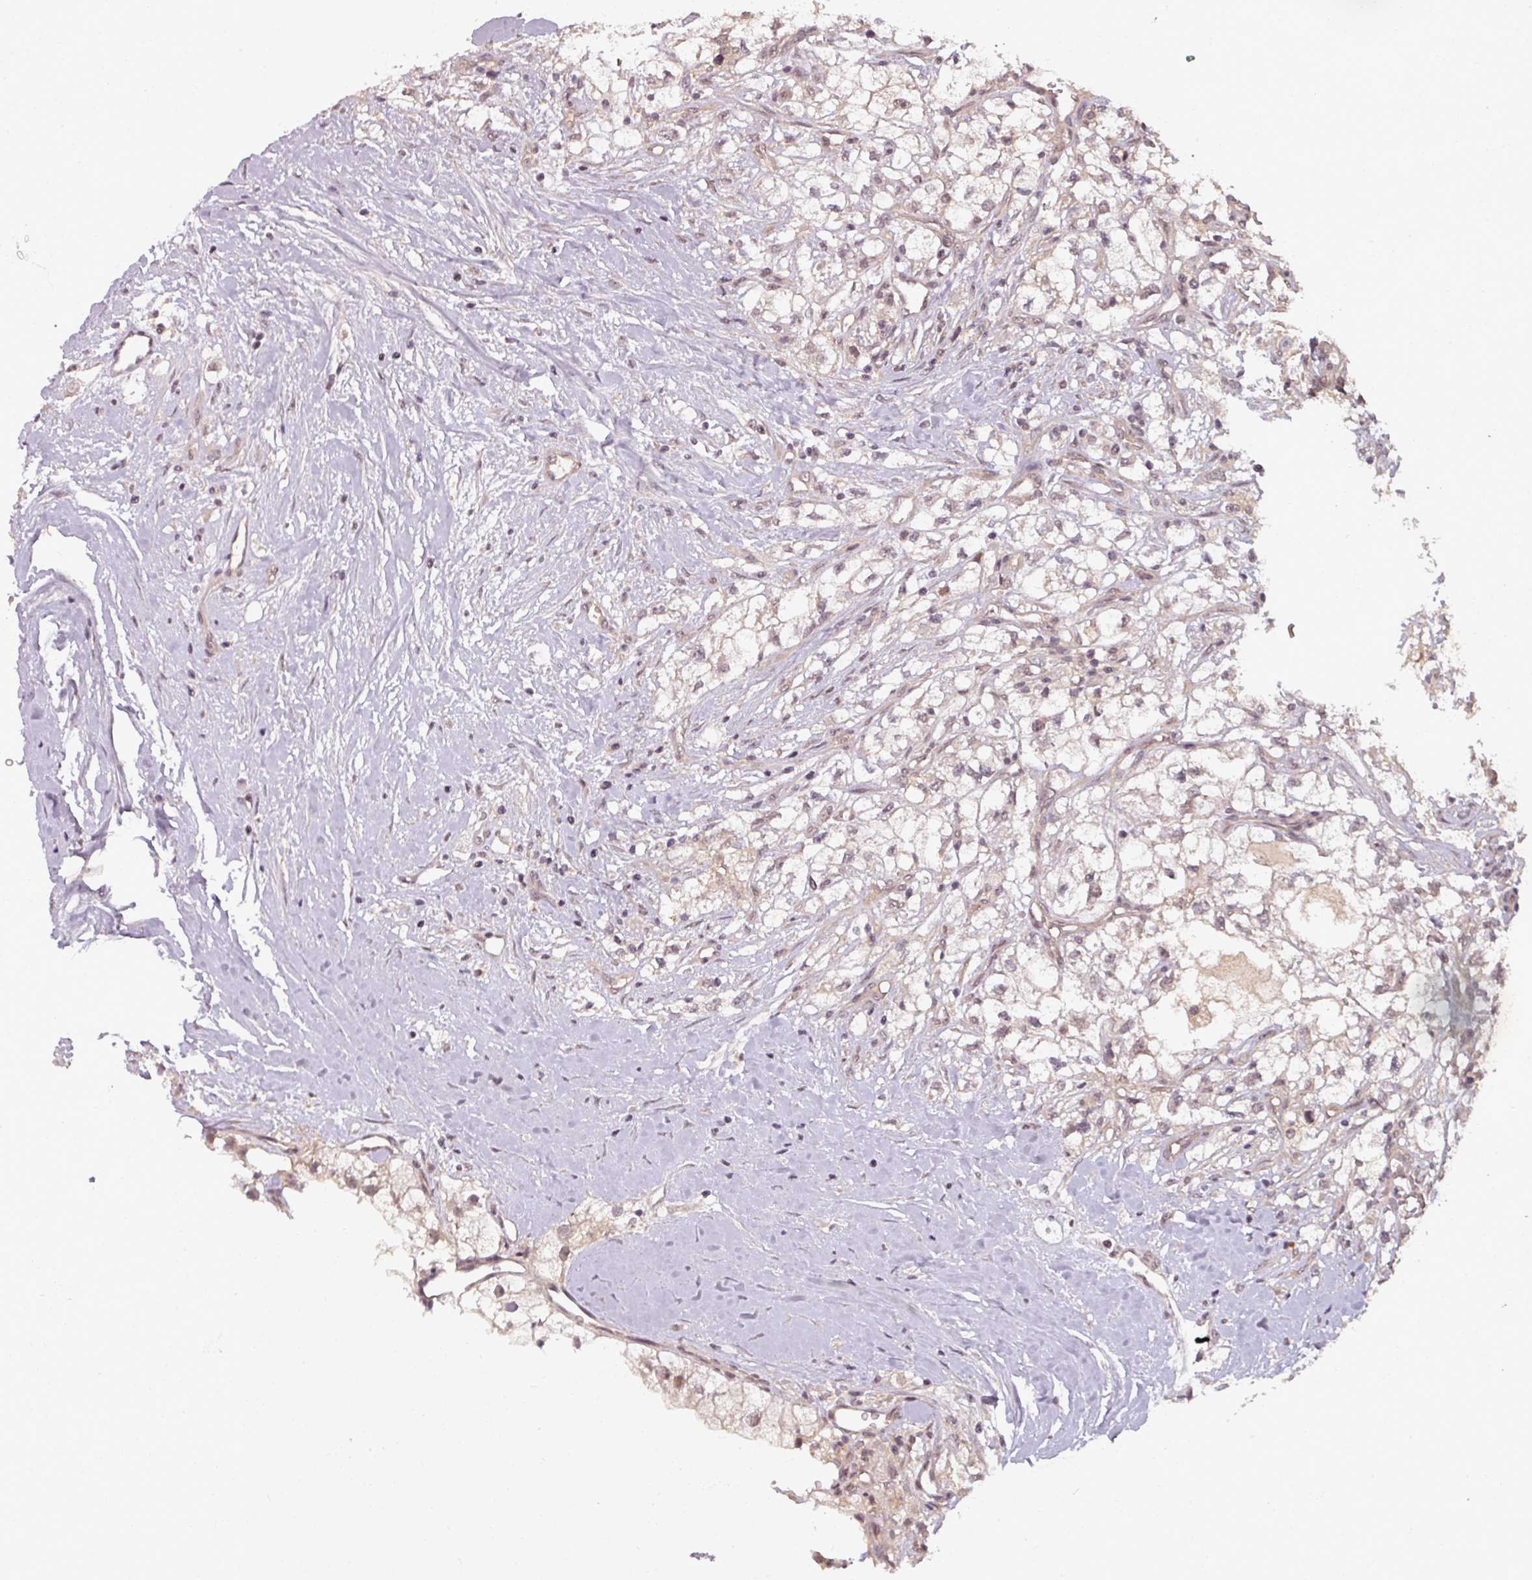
{"staining": {"intensity": "negative", "quantity": "none", "location": "none"}, "tissue": "renal cancer", "cell_type": "Tumor cells", "image_type": "cancer", "snomed": [{"axis": "morphology", "description": "Adenocarcinoma, NOS"}, {"axis": "topography", "description": "Kidney"}], "caption": "Protein analysis of renal cancer (adenocarcinoma) shows no significant expression in tumor cells.", "gene": "POLR2G", "patient": {"sex": "male", "age": 59}}